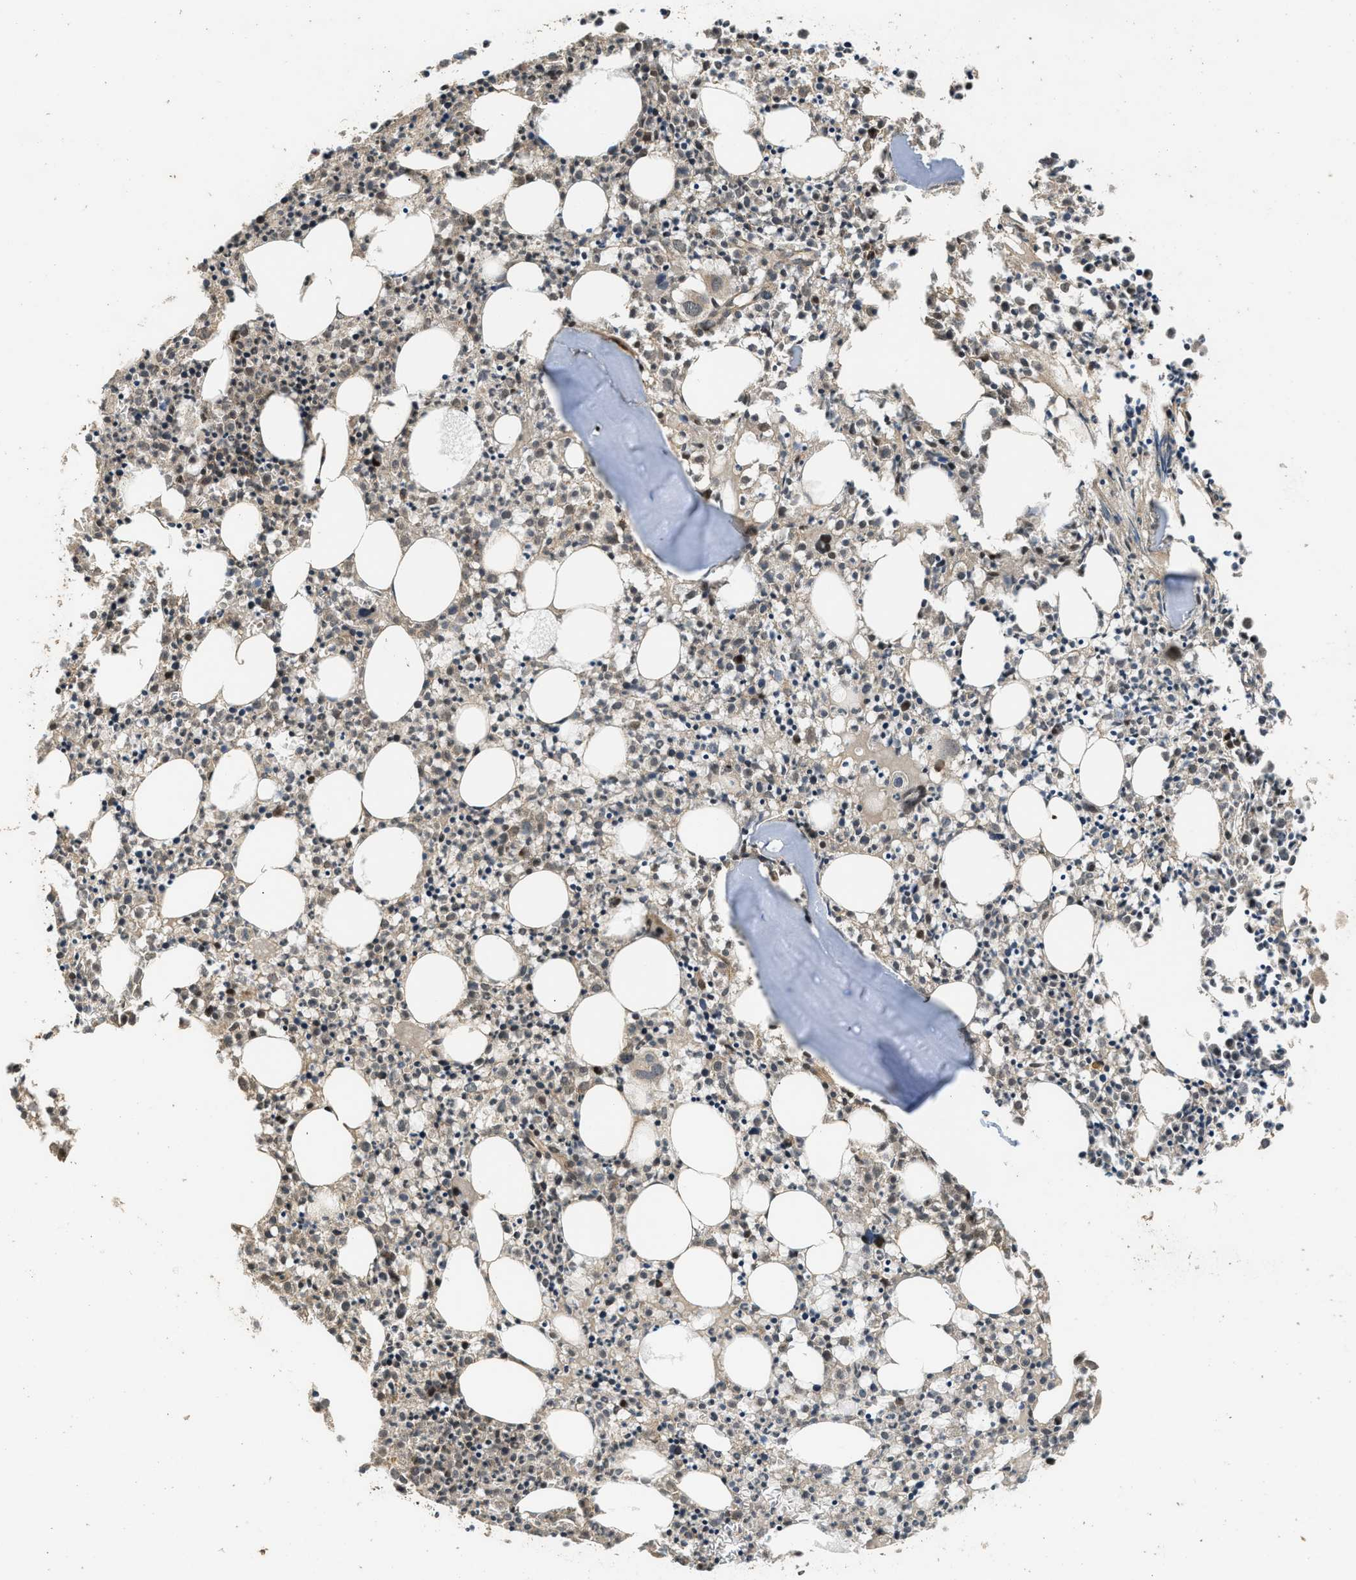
{"staining": {"intensity": "moderate", "quantity": "25%-75%", "location": "cytoplasmic/membranous,nuclear"}, "tissue": "bone marrow", "cell_type": "Hematopoietic cells", "image_type": "normal", "snomed": [{"axis": "morphology", "description": "Normal tissue, NOS"}, {"axis": "morphology", "description": "Inflammation, NOS"}, {"axis": "topography", "description": "Bone marrow"}], "caption": "Protein staining of benign bone marrow shows moderate cytoplasmic/membranous,nuclear positivity in about 25%-75% of hematopoietic cells.", "gene": "GET1", "patient": {"sex": "male", "age": 25}}